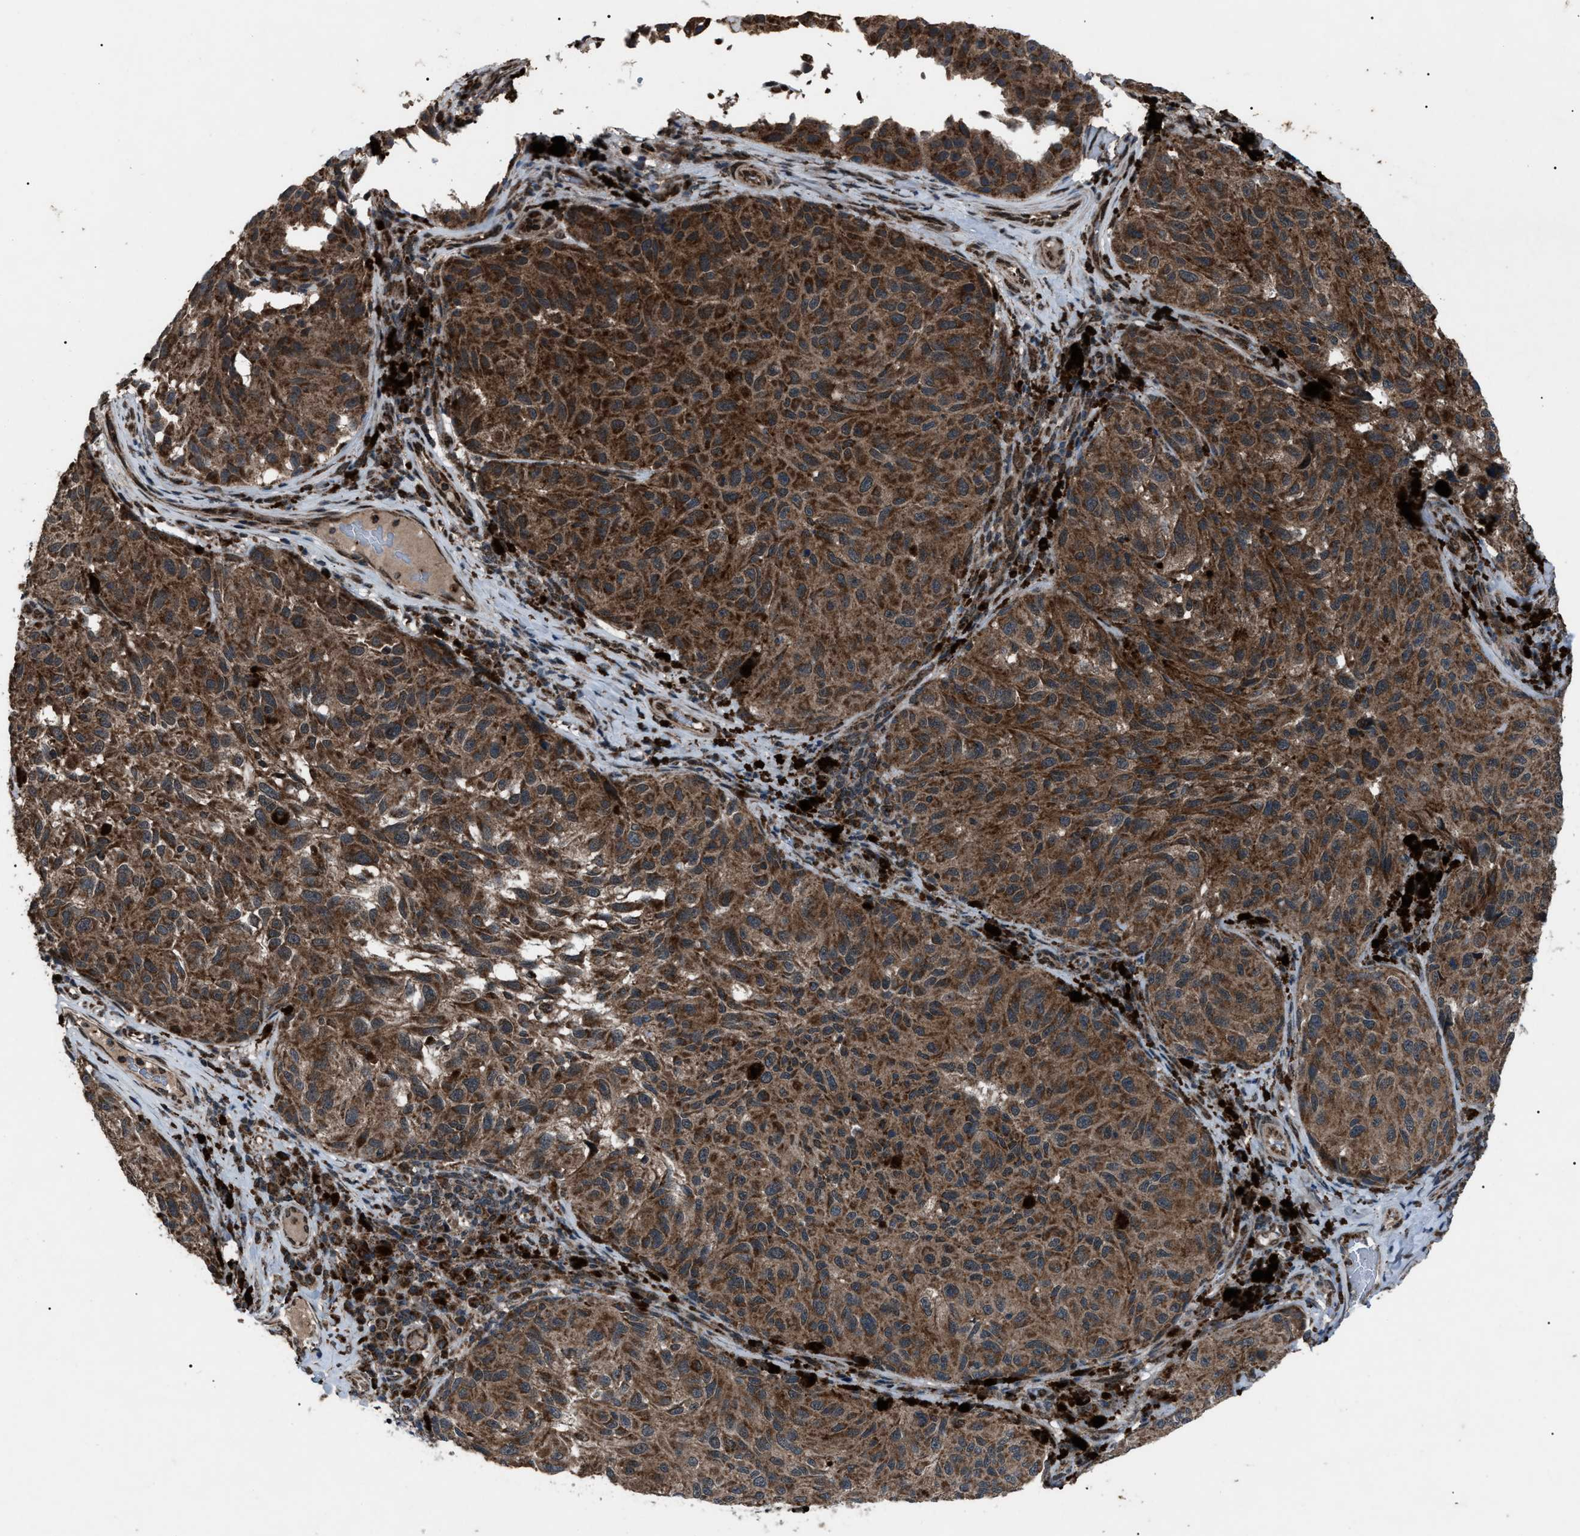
{"staining": {"intensity": "strong", "quantity": ">75%", "location": "cytoplasmic/membranous"}, "tissue": "melanoma", "cell_type": "Tumor cells", "image_type": "cancer", "snomed": [{"axis": "morphology", "description": "Malignant melanoma, NOS"}, {"axis": "topography", "description": "Skin"}], "caption": "The micrograph displays a brown stain indicating the presence of a protein in the cytoplasmic/membranous of tumor cells in malignant melanoma.", "gene": "ZFAND2A", "patient": {"sex": "female", "age": 73}}